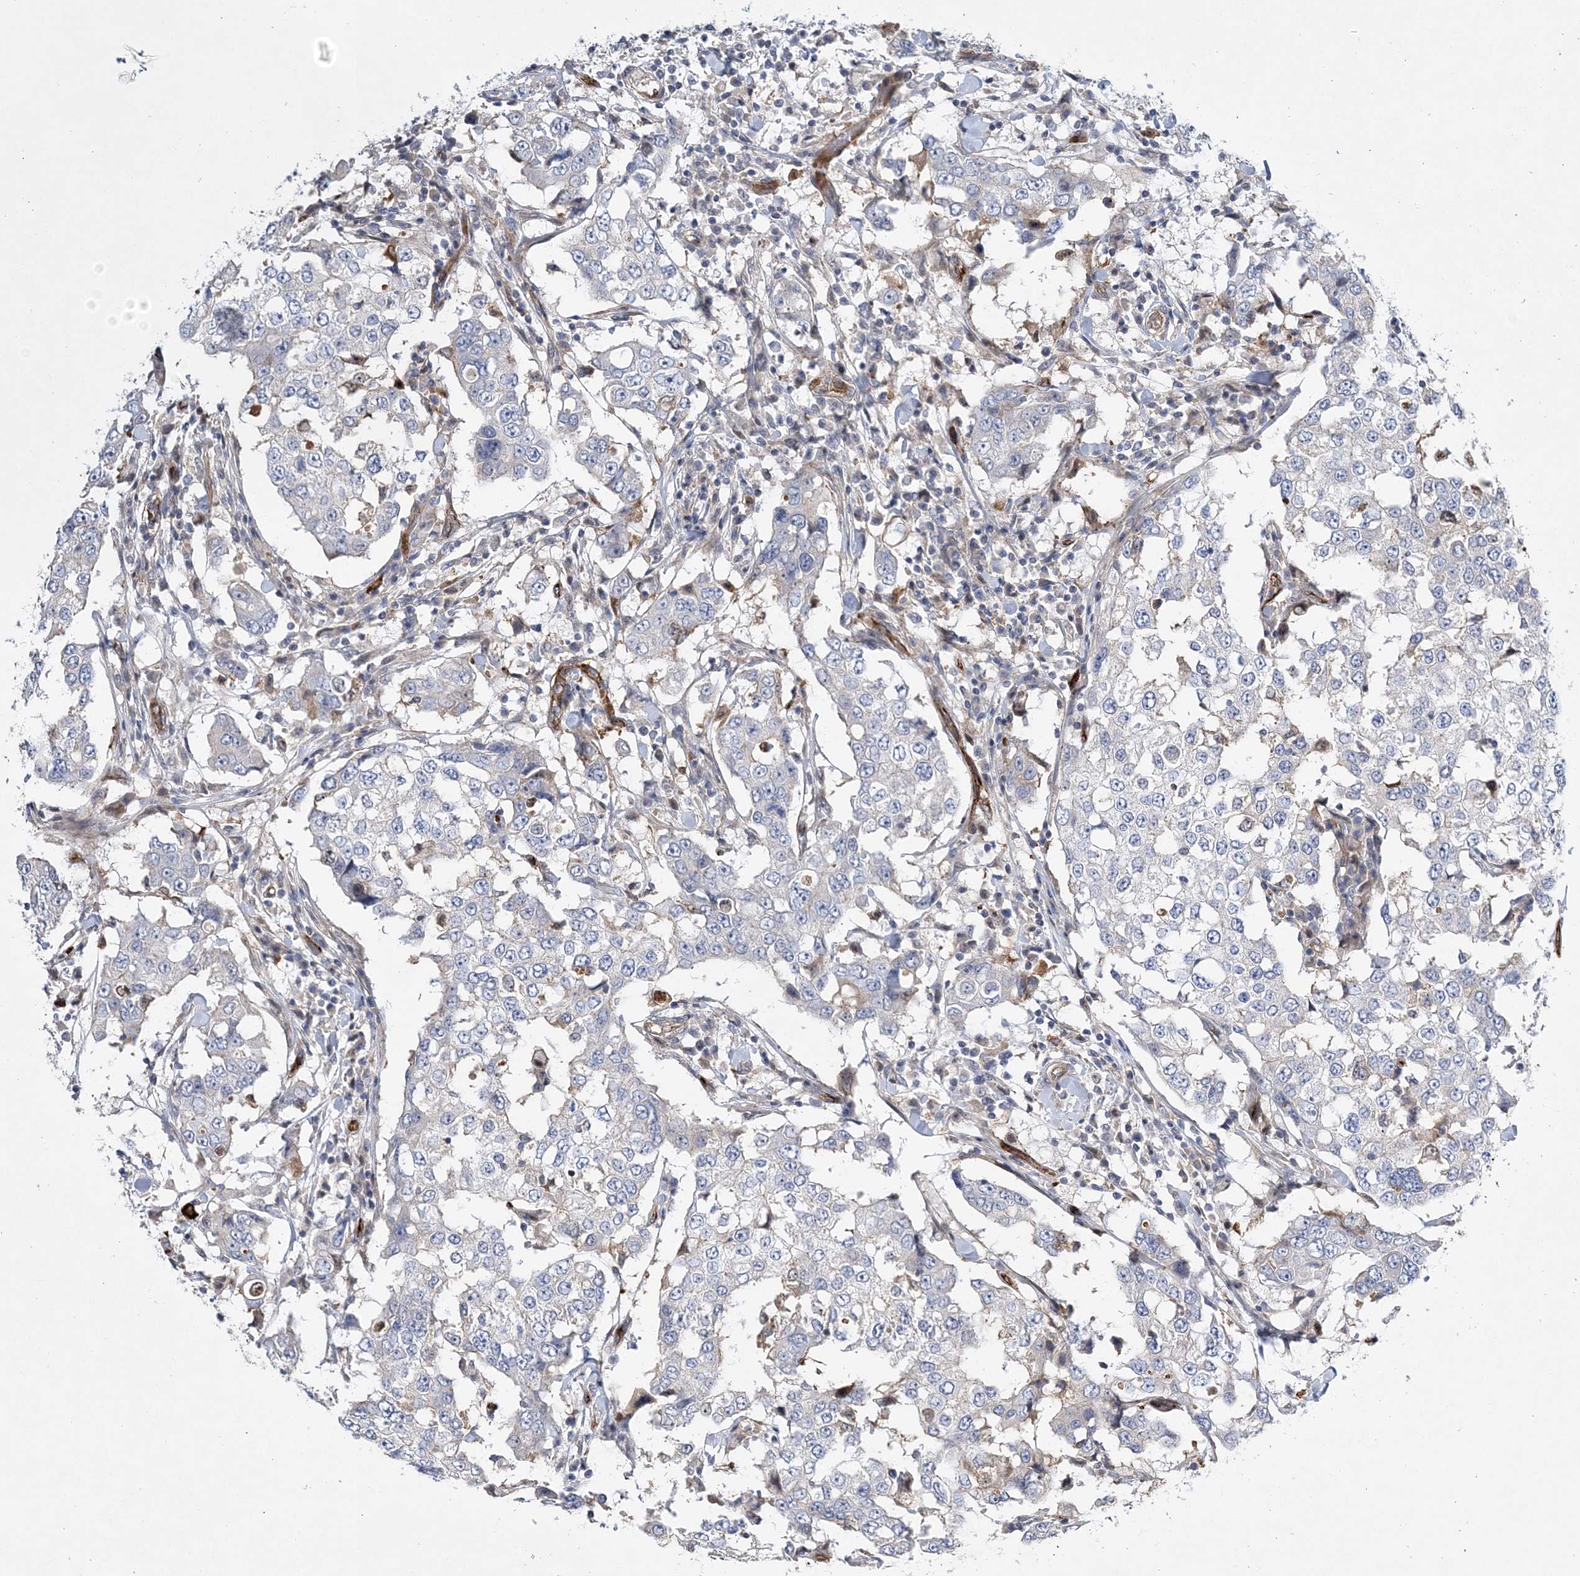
{"staining": {"intensity": "negative", "quantity": "none", "location": "none"}, "tissue": "breast cancer", "cell_type": "Tumor cells", "image_type": "cancer", "snomed": [{"axis": "morphology", "description": "Duct carcinoma"}, {"axis": "topography", "description": "Breast"}], "caption": "High power microscopy micrograph of an immunohistochemistry micrograph of breast cancer (infiltrating ductal carcinoma), revealing no significant positivity in tumor cells.", "gene": "CALN1", "patient": {"sex": "female", "age": 27}}